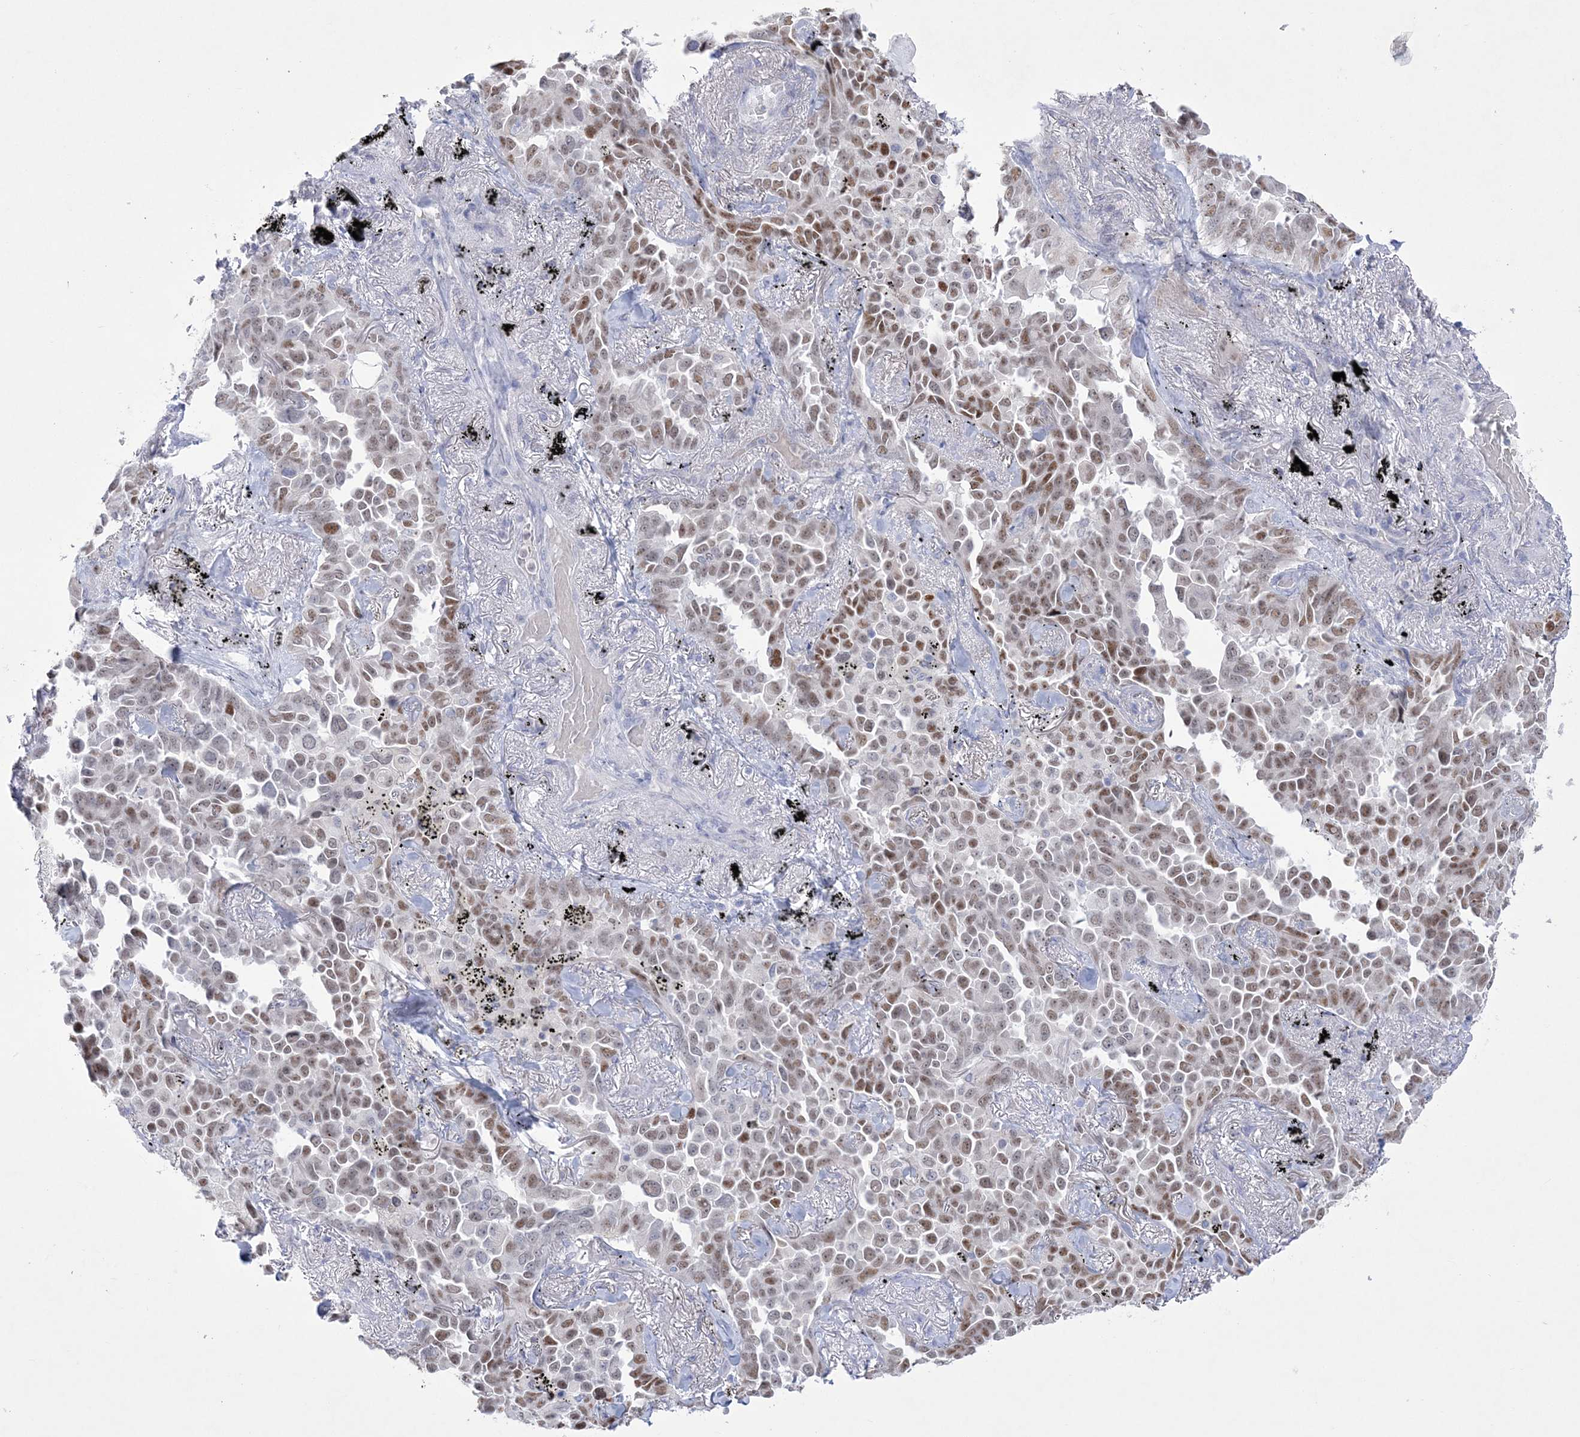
{"staining": {"intensity": "moderate", "quantity": "25%-75%", "location": "nuclear"}, "tissue": "lung cancer", "cell_type": "Tumor cells", "image_type": "cancer", "snomed": [{"axis": "morphology", "description": "Adenocarcinoma, NOS"}, {"axis": "topography", "description": "Lung"}], "caption": "Moderate nuclear expression for a protein is seen in approximately 25%-75% of tumor cells of lung cancer using immunohistochemistry (IHC).", "gene": "WDR27", "patient": {"sex": "female", "age": 67}}